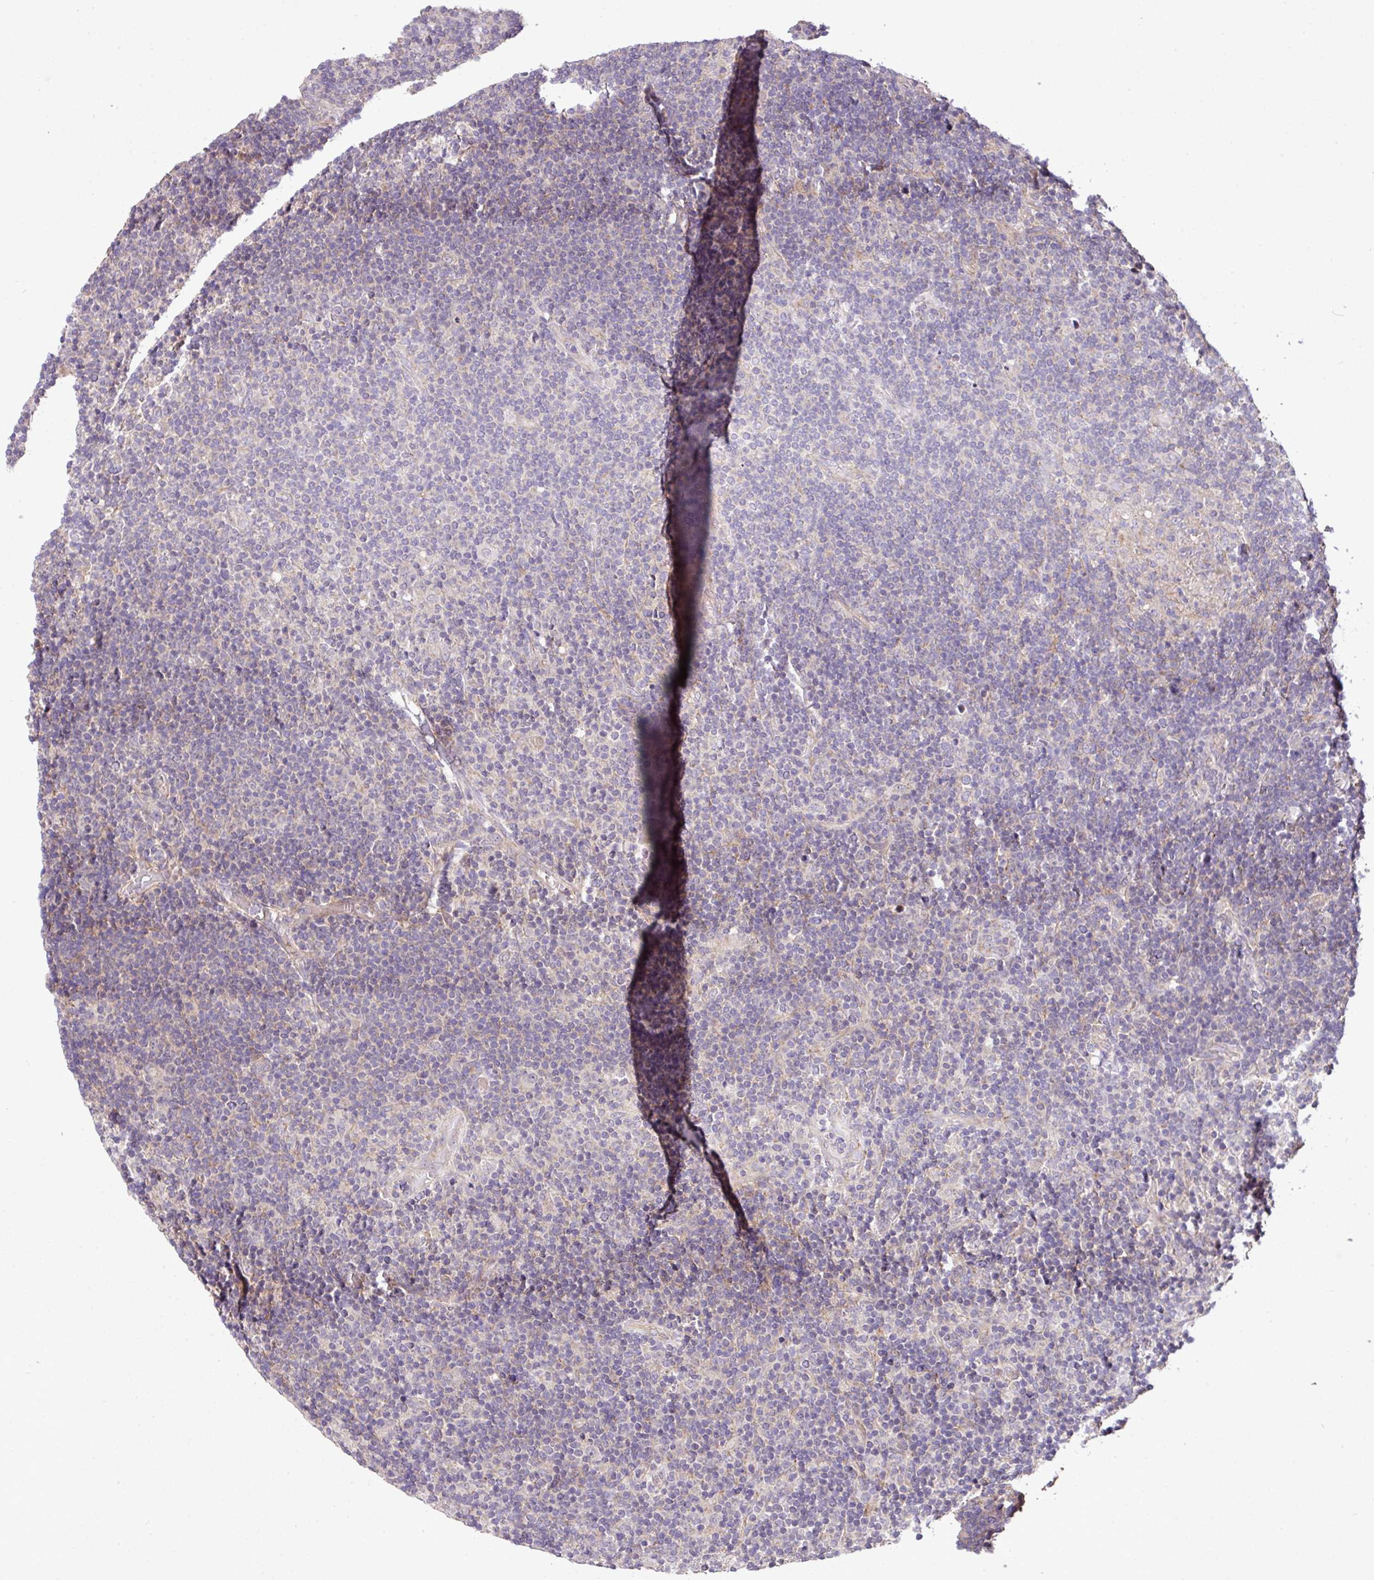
{"staining": {"intensity": "negative", "quantity": "none", "location": "none"}, "tissue": "lymphoma", "cell_type": "Tumor cells", "image_type": "cancer", "snomed": [{"axis": "morphology", "description": "Hodgkin's disease, NOS"}, {"axis": "topography", "description": "Lymph node"}], "caption": "DAB immunohistochemical staining of Hodgkin's disease exhibits no significant staining in tumor cells.", "gene": "XIAP", "patient": {"sex": "female", "age": 57}}